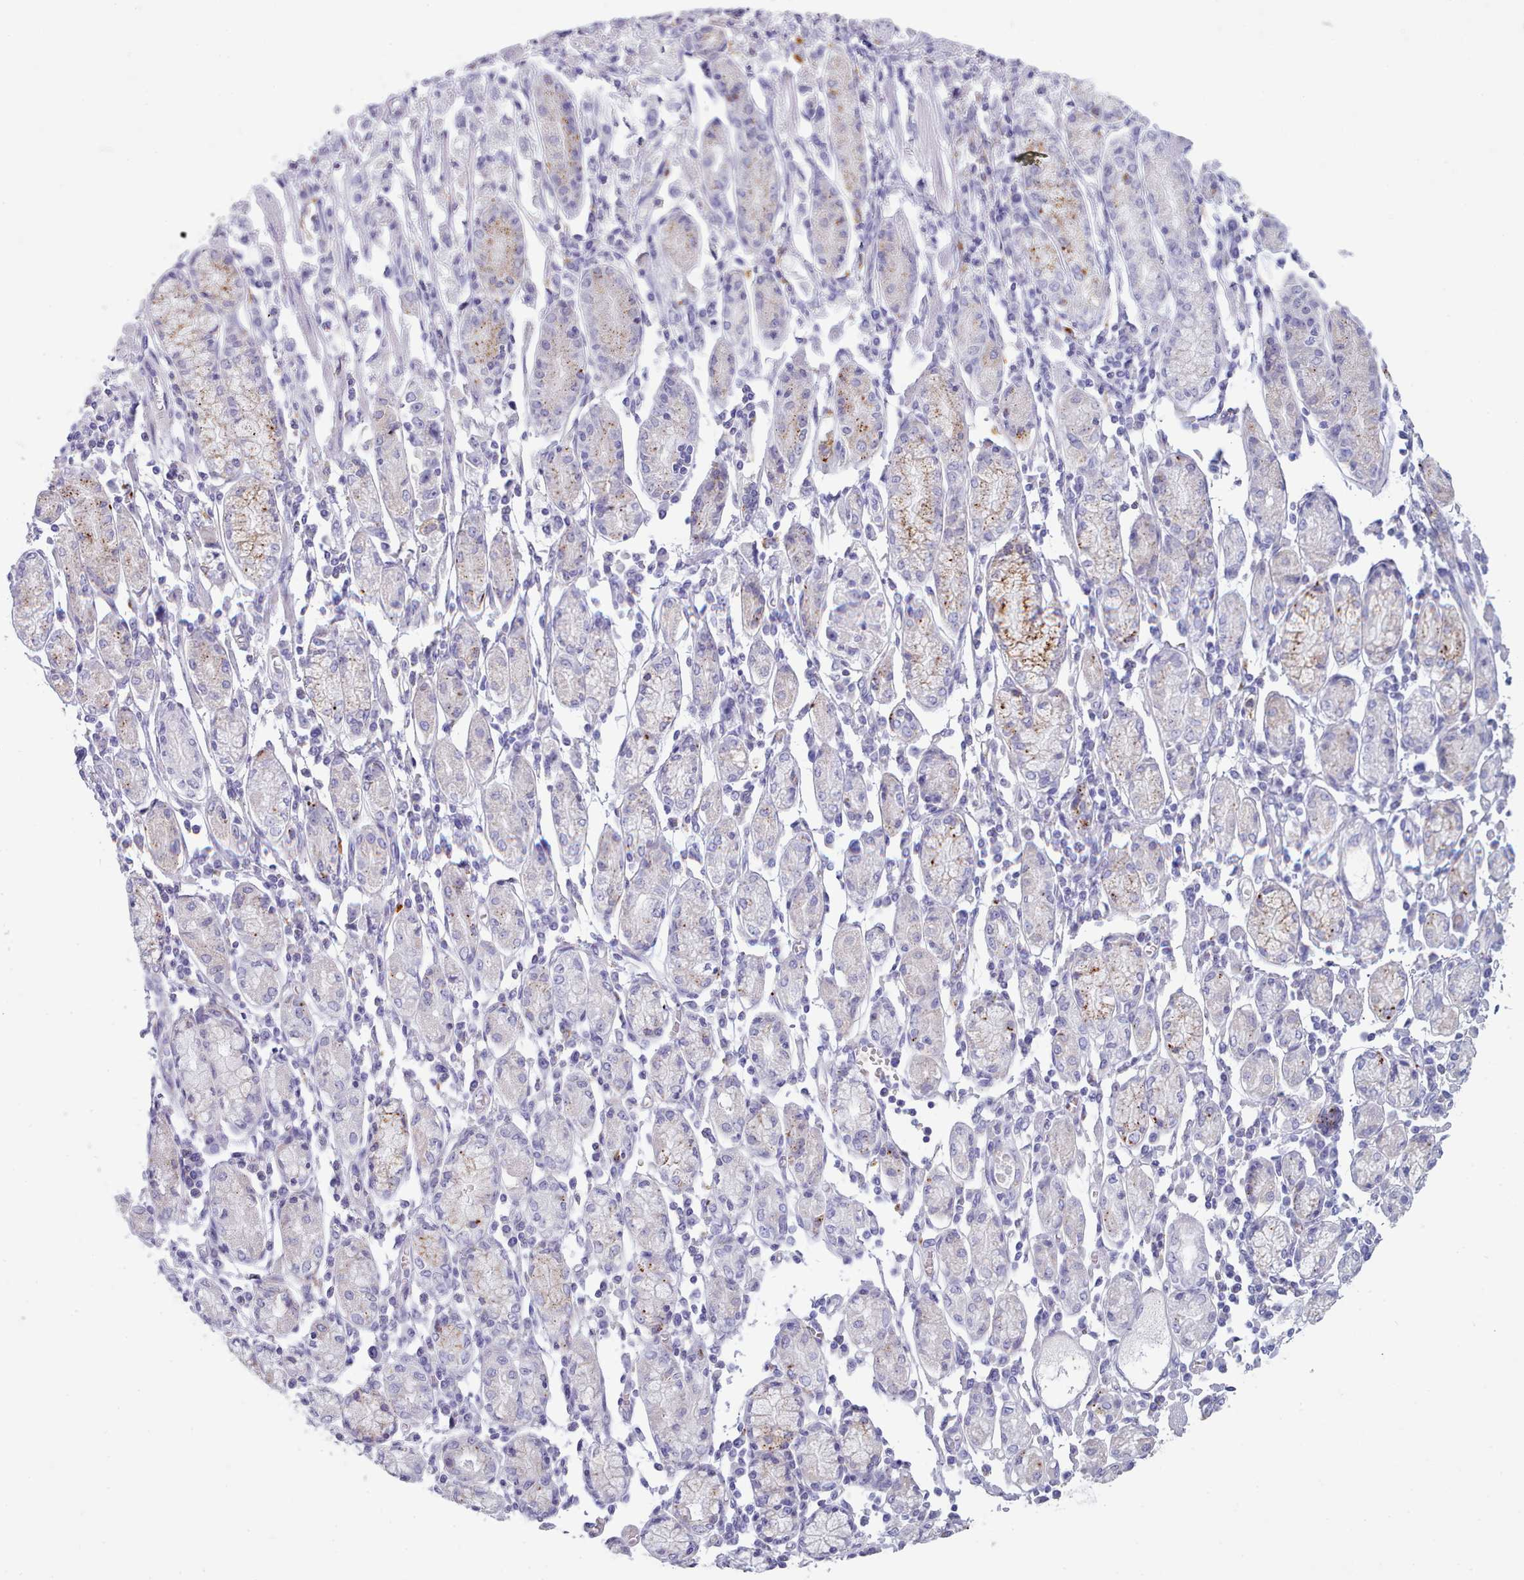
{"staining": {"intensity": "negative", "quantity": "none", "location": "none"}, "tissue": "stomach cancer", "cell_type": "Tumor cells", "image_type": "cancer", "snomed": [{"axis": "morphology", "description": "Adenocarcinoma, NOS"}, {"axis": "topography", "description": "Stomach"}], "caption": "Immunohistochemistry (IHC) micrograph of adenocarcinoma (stomach) stained for a protein (brown), which demonstrates no staining in tumor cells.", "gene": "GAA", "patient": {"sex": "female", "age": 59}}